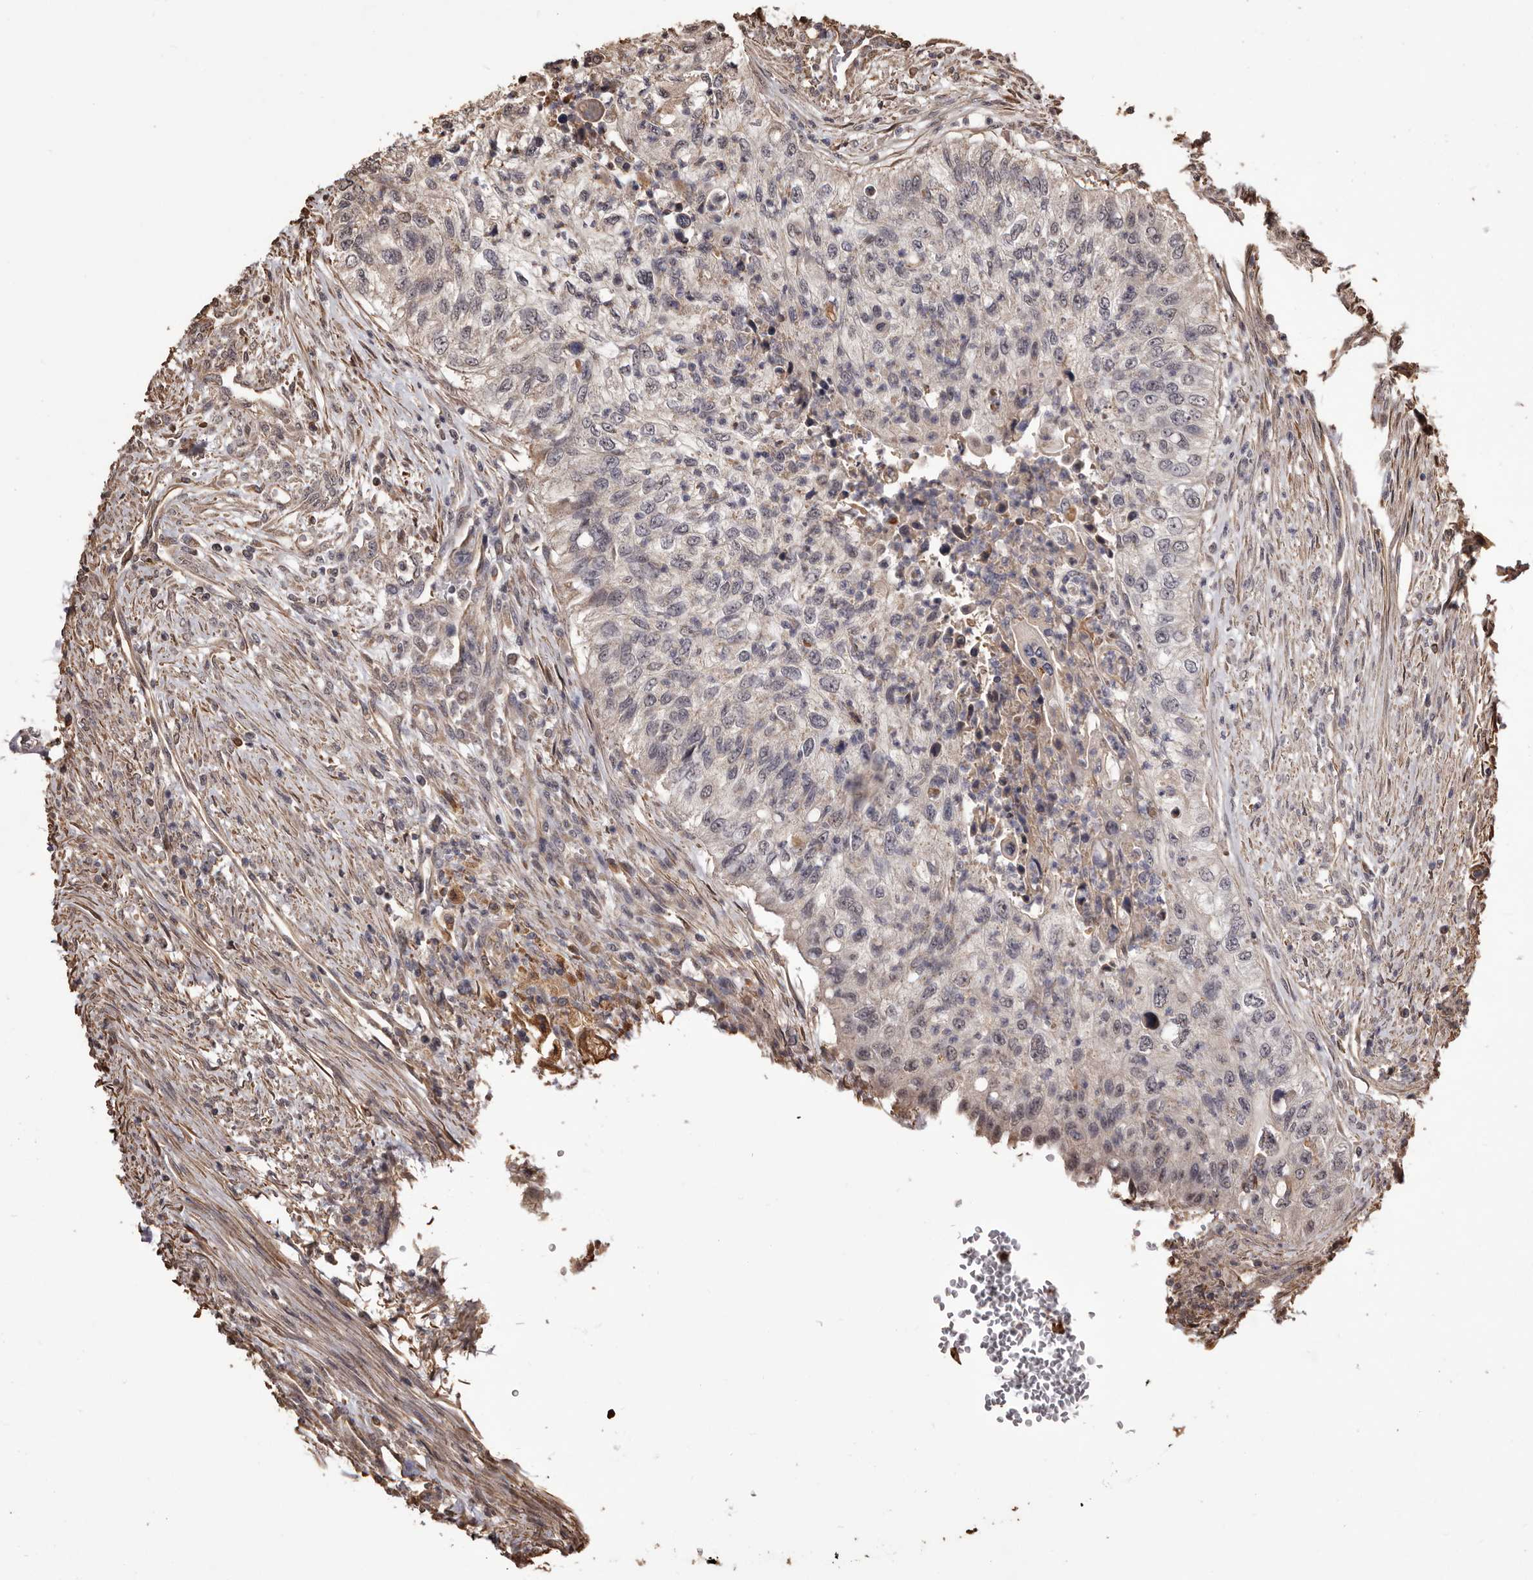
{"staining": {"intensity": "negative", "quantity": "none", "location": "none"}, "tissue": "urothelial cancer", "cell_type": "Tumor cells", "image_type": "cancer", "snomed": [{"axis": "morphology", "description": "Urothelial carcinoma, High grade"}, {"axis": "topography", "description": "Urinary bladder"}], "caption": "Immunohistochemistry image of neoplastic tissue: human high-grade urothelial carcinoma stained with DAB (3,3'-diaminobenzidine) reveals no significant protein staining in tumor cells. The staining is performed using DAB brown chromogen with nuclei counter-stained in using hematoxylin.", "gene": "ALPK1", "patient": {"sex": "female", "age": 60}}